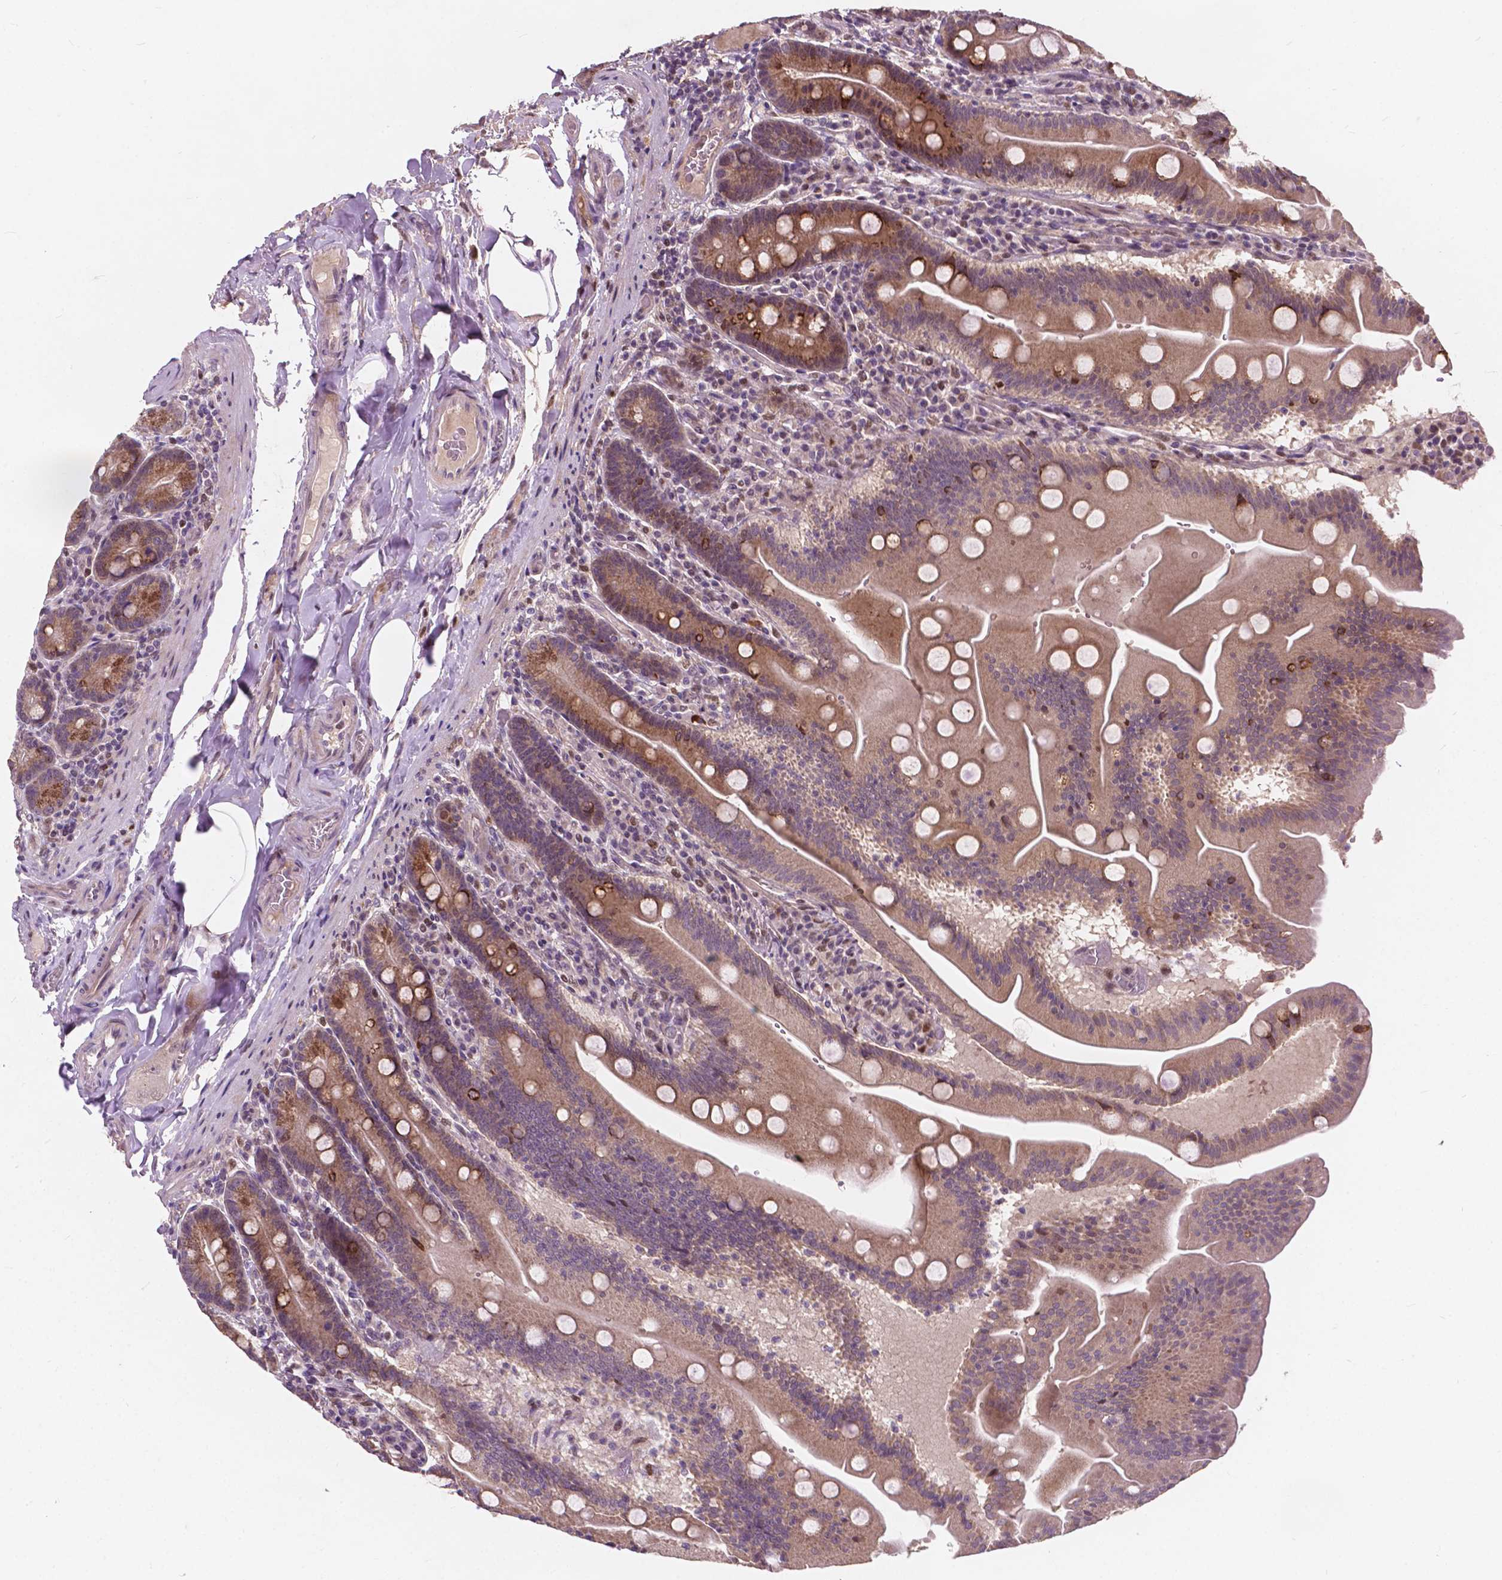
{"staining": {"intensity": "moderate", "quantity": ">75%", "location": "cytoplasmic/membranous"}, "tissue": "small intestine", "cell_type": "Glandular cells", "image_type": "normal", "snomed": [{"axis": "morphology", "description": "Normal tissue, NOS"}, {"axis": "topography", "description": "Small intestine"}], "caption": "This histopathology image demonstrates IHC staining of benign human small intestine, with medium moderate cytoplasmic/membranous expression in approximately >75% of glandular cells.", "gene": "DUSP16", "patient": {"sex": "male", "age": 37}}